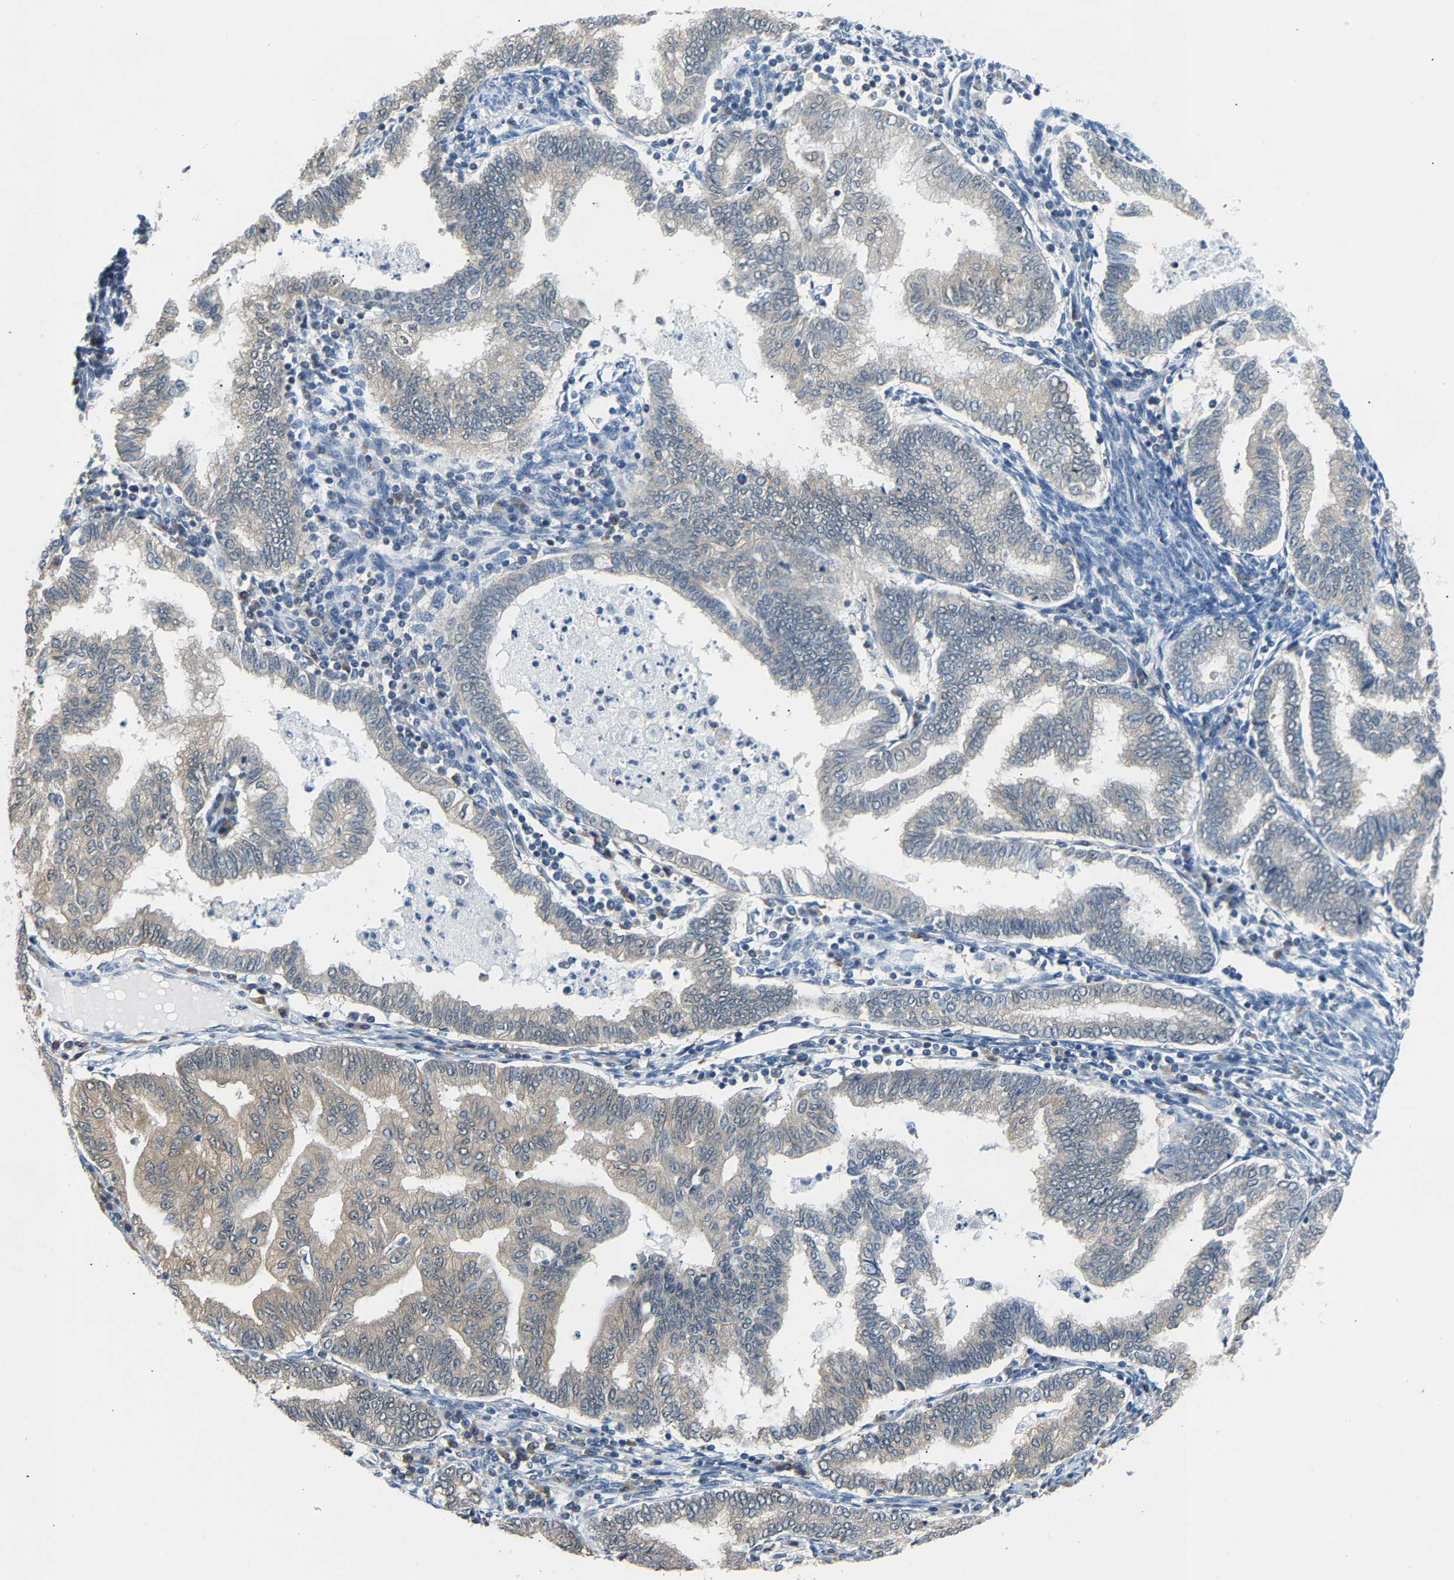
{"staining": {"intensity": "weak", "quantity": "<25%", "location": "cytoplasmic/membranous"}, "tissue": "endometrial cancer", "cell_type": "Tumor cells", "image_type": "cancer", "snomed": [{"axis": "morphology", "description": "Polyp, NOS"}, {"axis": "morphology", "description": "Adenocarcinoma, NOS"}, {"axis": "morphology", "description": "Adenoma, NOS"}, {"axis": "topography", "description": "Endometrium"}], "caption": "Tumor cells are negative for protein expression in human adenoma (endometrial). (Brightfield microscopy of DAB (3,3'-diaminobenzidine) immunohistochemistry at high magnification).", "gene": "ARHGEF12", "patient": {"sex": "female", "age": 79}}